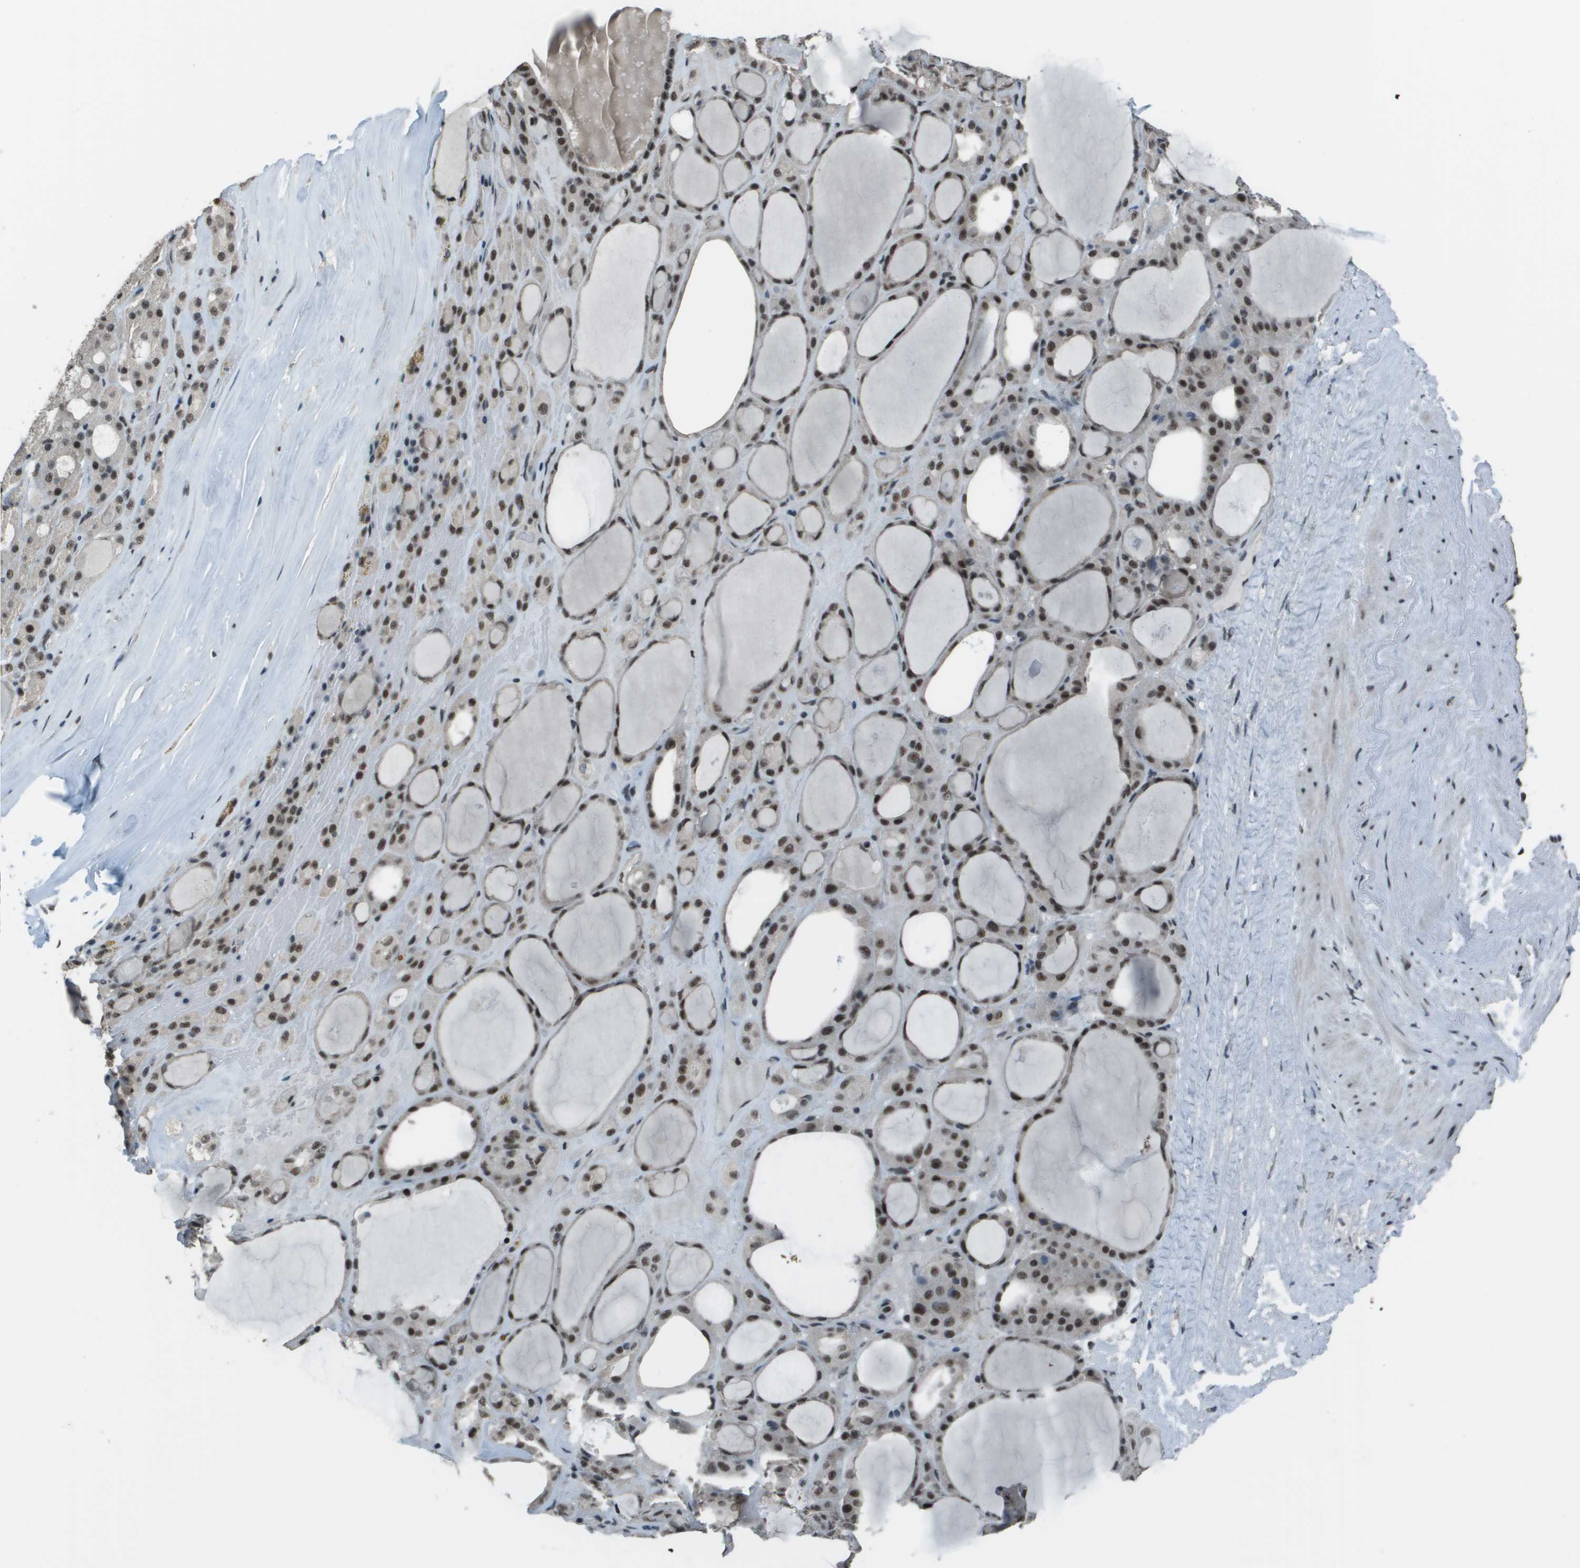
{"staining": {"intensity": "moderate", "quantity": "25%-75%", "location": "nuclear"}, "tissue": "thyroid gland", "cell_type": "Glandular cells", "image_type": "normal", "snomed": [{"axis": "morphology", "description": "Normal tissue, NOS"}, {"axis": "morphology", "description": "Carcinoma, NOS"}, {"axis": "topography", "description": "Thyroid gland"}], "caption": "Protein staining of unremarkable thyroid gland displays moderate nuclear staining in about 25%-75% of glandular cells.", "gene": "DEPDC1", "patient": {"sex": "female", "age": 86}}